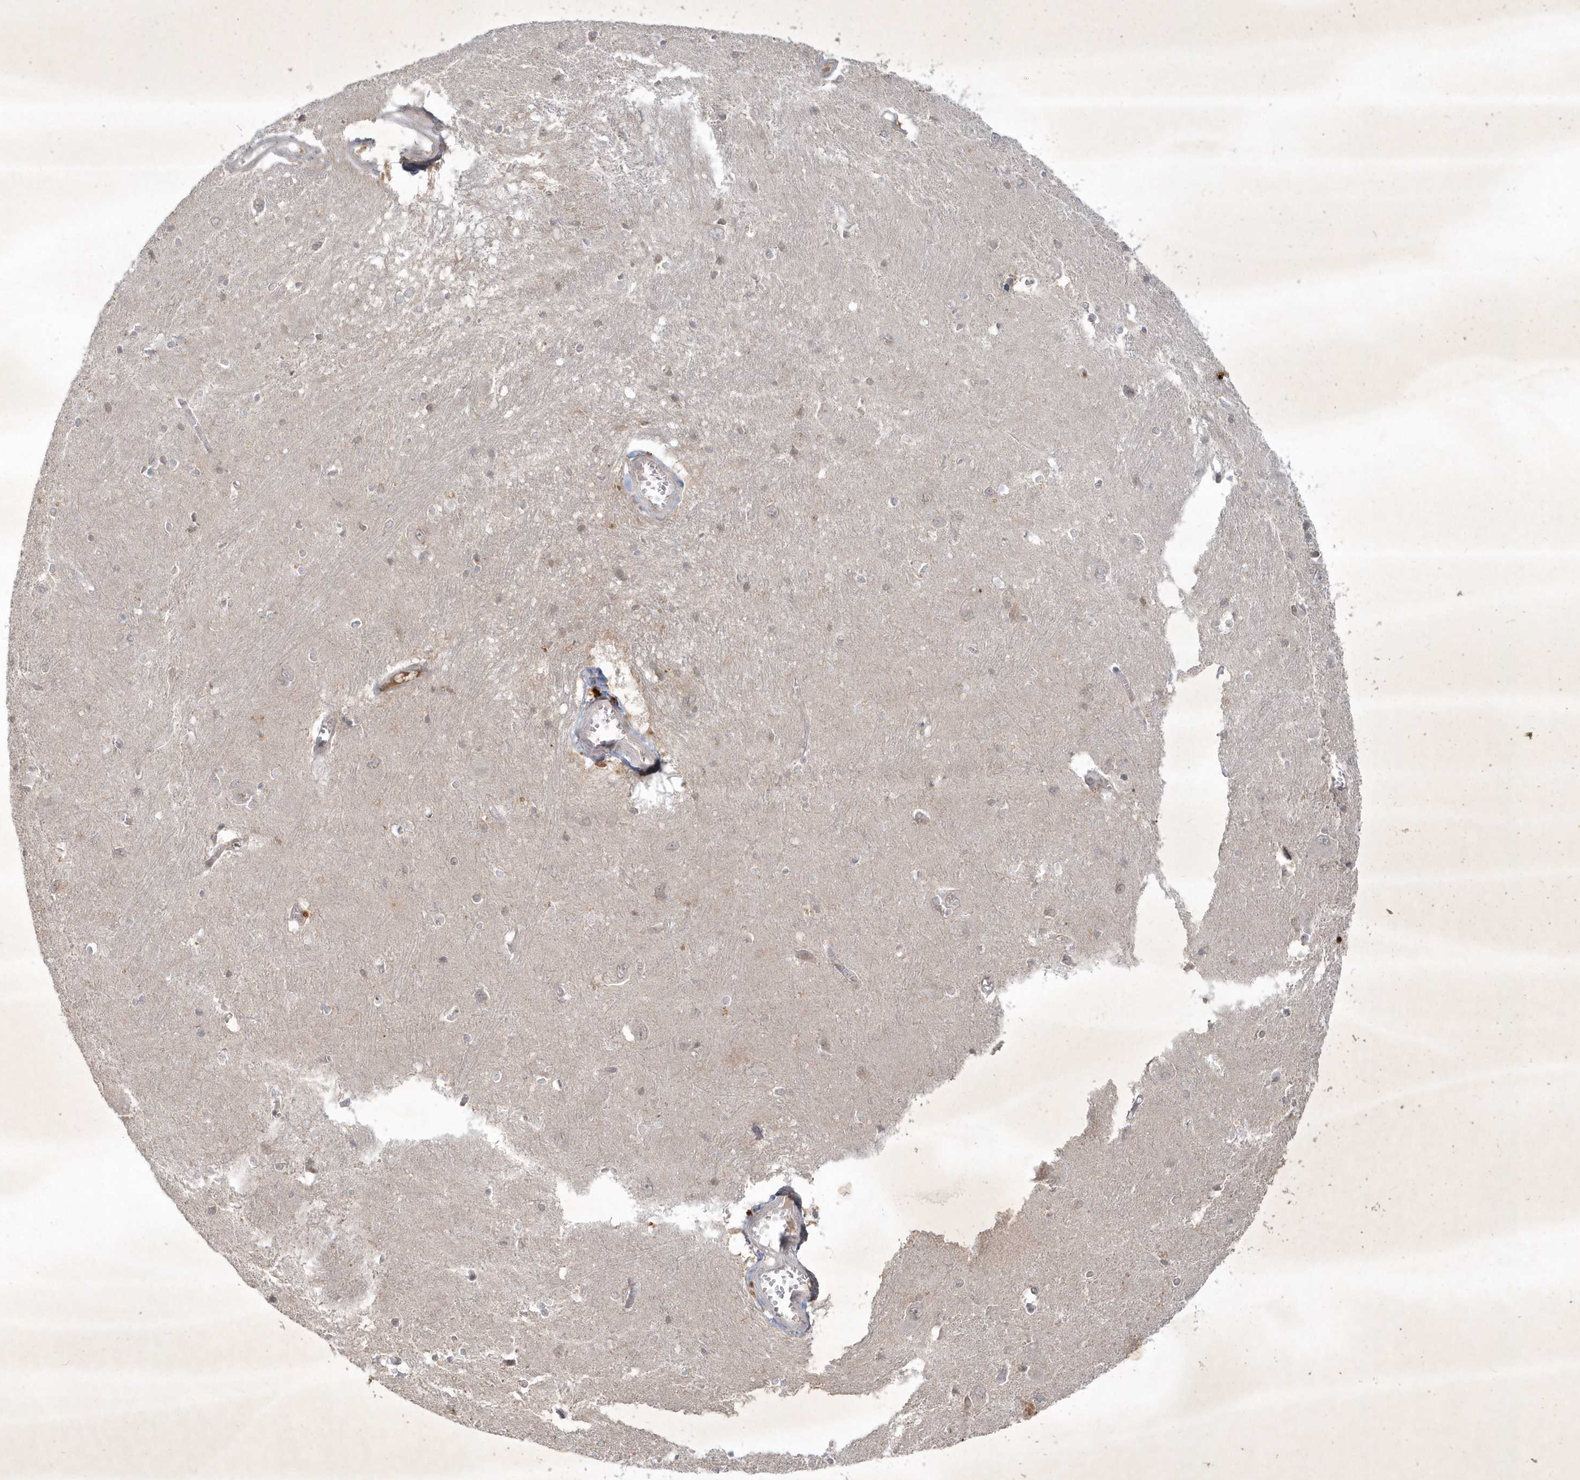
{"staining": {"intensity": "negative", "quantity": "none", "location": "none"}, "tissue": "caudate", "cell_type": "Glial cells", "image_type": "normal", "snomed": [{"axis": "morphology", "description": "Normal tissue, NOS"}, {"axis": "topography", "description": "Lateral ventricle wall"}], "caption": "Protein analysis of normal caudate reveals no significant positivity in glial cells. (DAB (3,3'-diaminobenzidine) immunohistochemistry, high magnification).", "gene": "BOD1L2", "patient": {"sex": "male", "age": 37}}